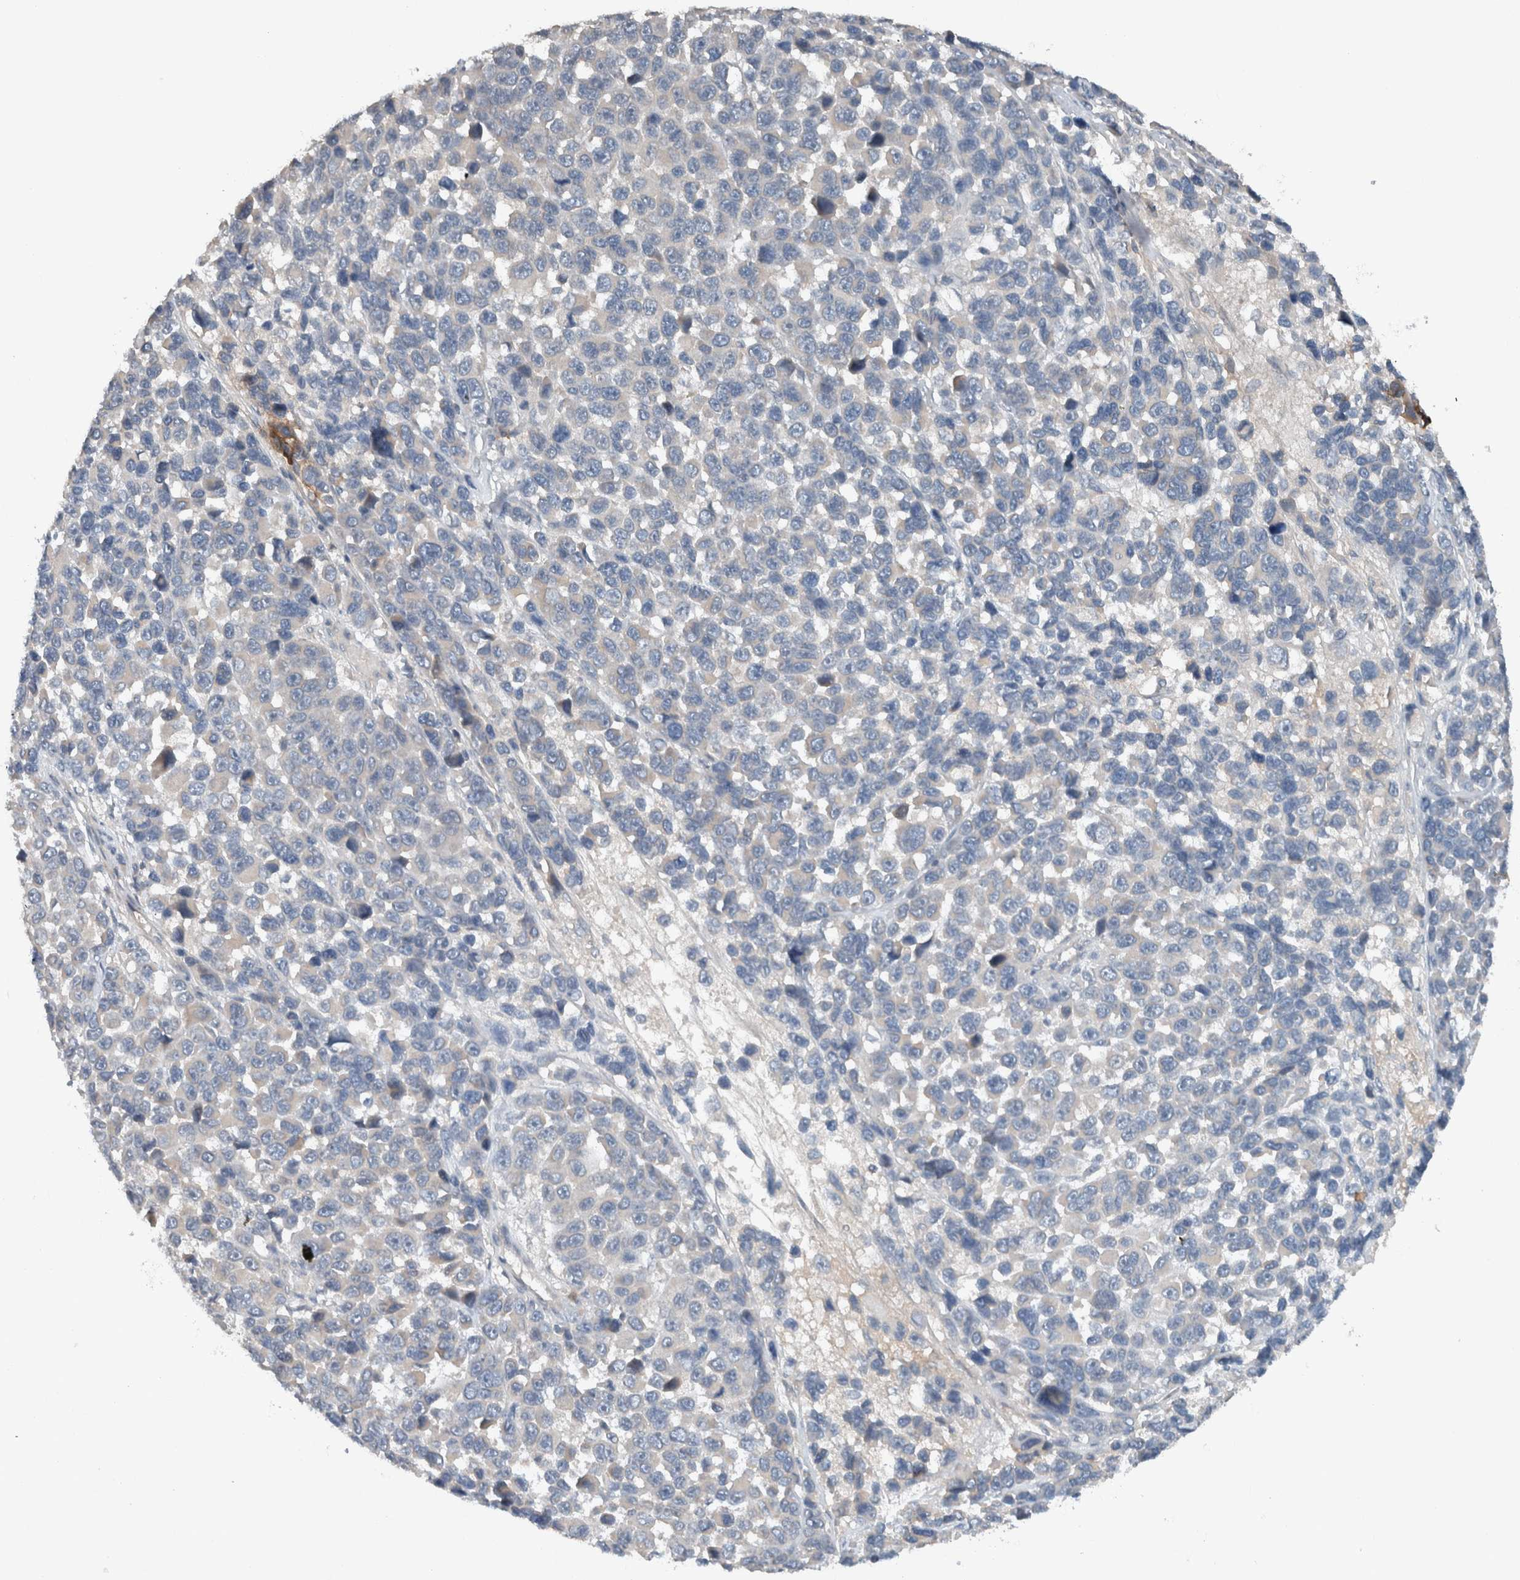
{"staining": {"intensity": "negative", "quantity": "none", "location": "none"}, "tissue": "melanoma", "cell_type": "Tumor cells", "image_type": "cancer", "snomed": [{"axis": "morphology", "description": "Malignant melanoma, NOS"}, {"axis": "topography", "description": "Skin"}], "caption": "Immunohistochemistry of human malignant melanoma exhibits no positivity in tumor cells.", "gene": "UGCG", "patient": {"sex": "male", "age": 53}}